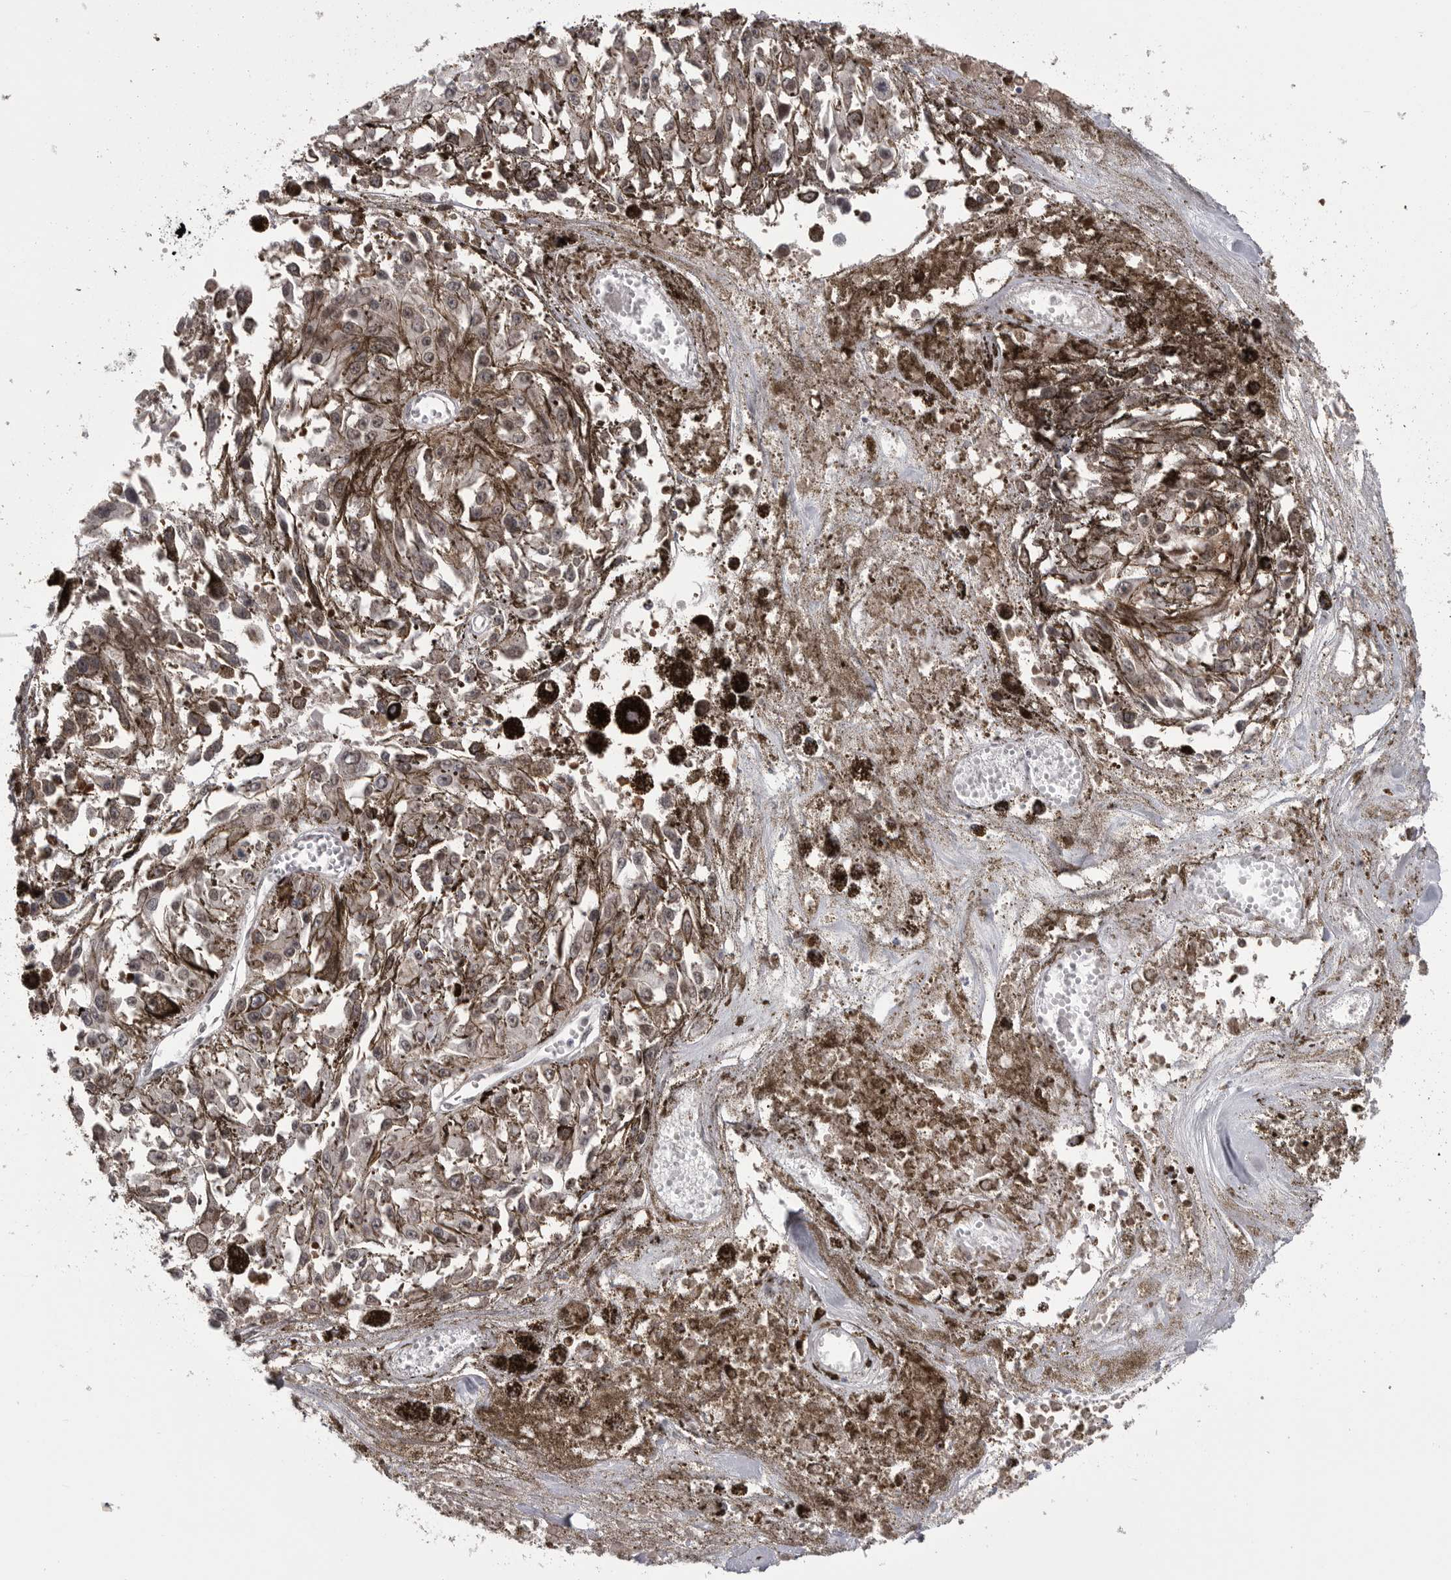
{"staining": {"intensity": "negative", "quantity": "none", "location": "none"}, "tissue": "melanoma", "cell_type": "Tumor cells", "image_type": "cancer", "snomed": [{"axis": "morphology", "description": "Malignant melanoma, Metastatic site"}, {"axis": "topography", "description": "Lymph node"}], "caption": "Photomicrograph shows no significant protein positivity in tumor cells of malignant melanoma (metastatic site).", "gene": "DLG2", "patient": {"sex": "male", "age": 59}}